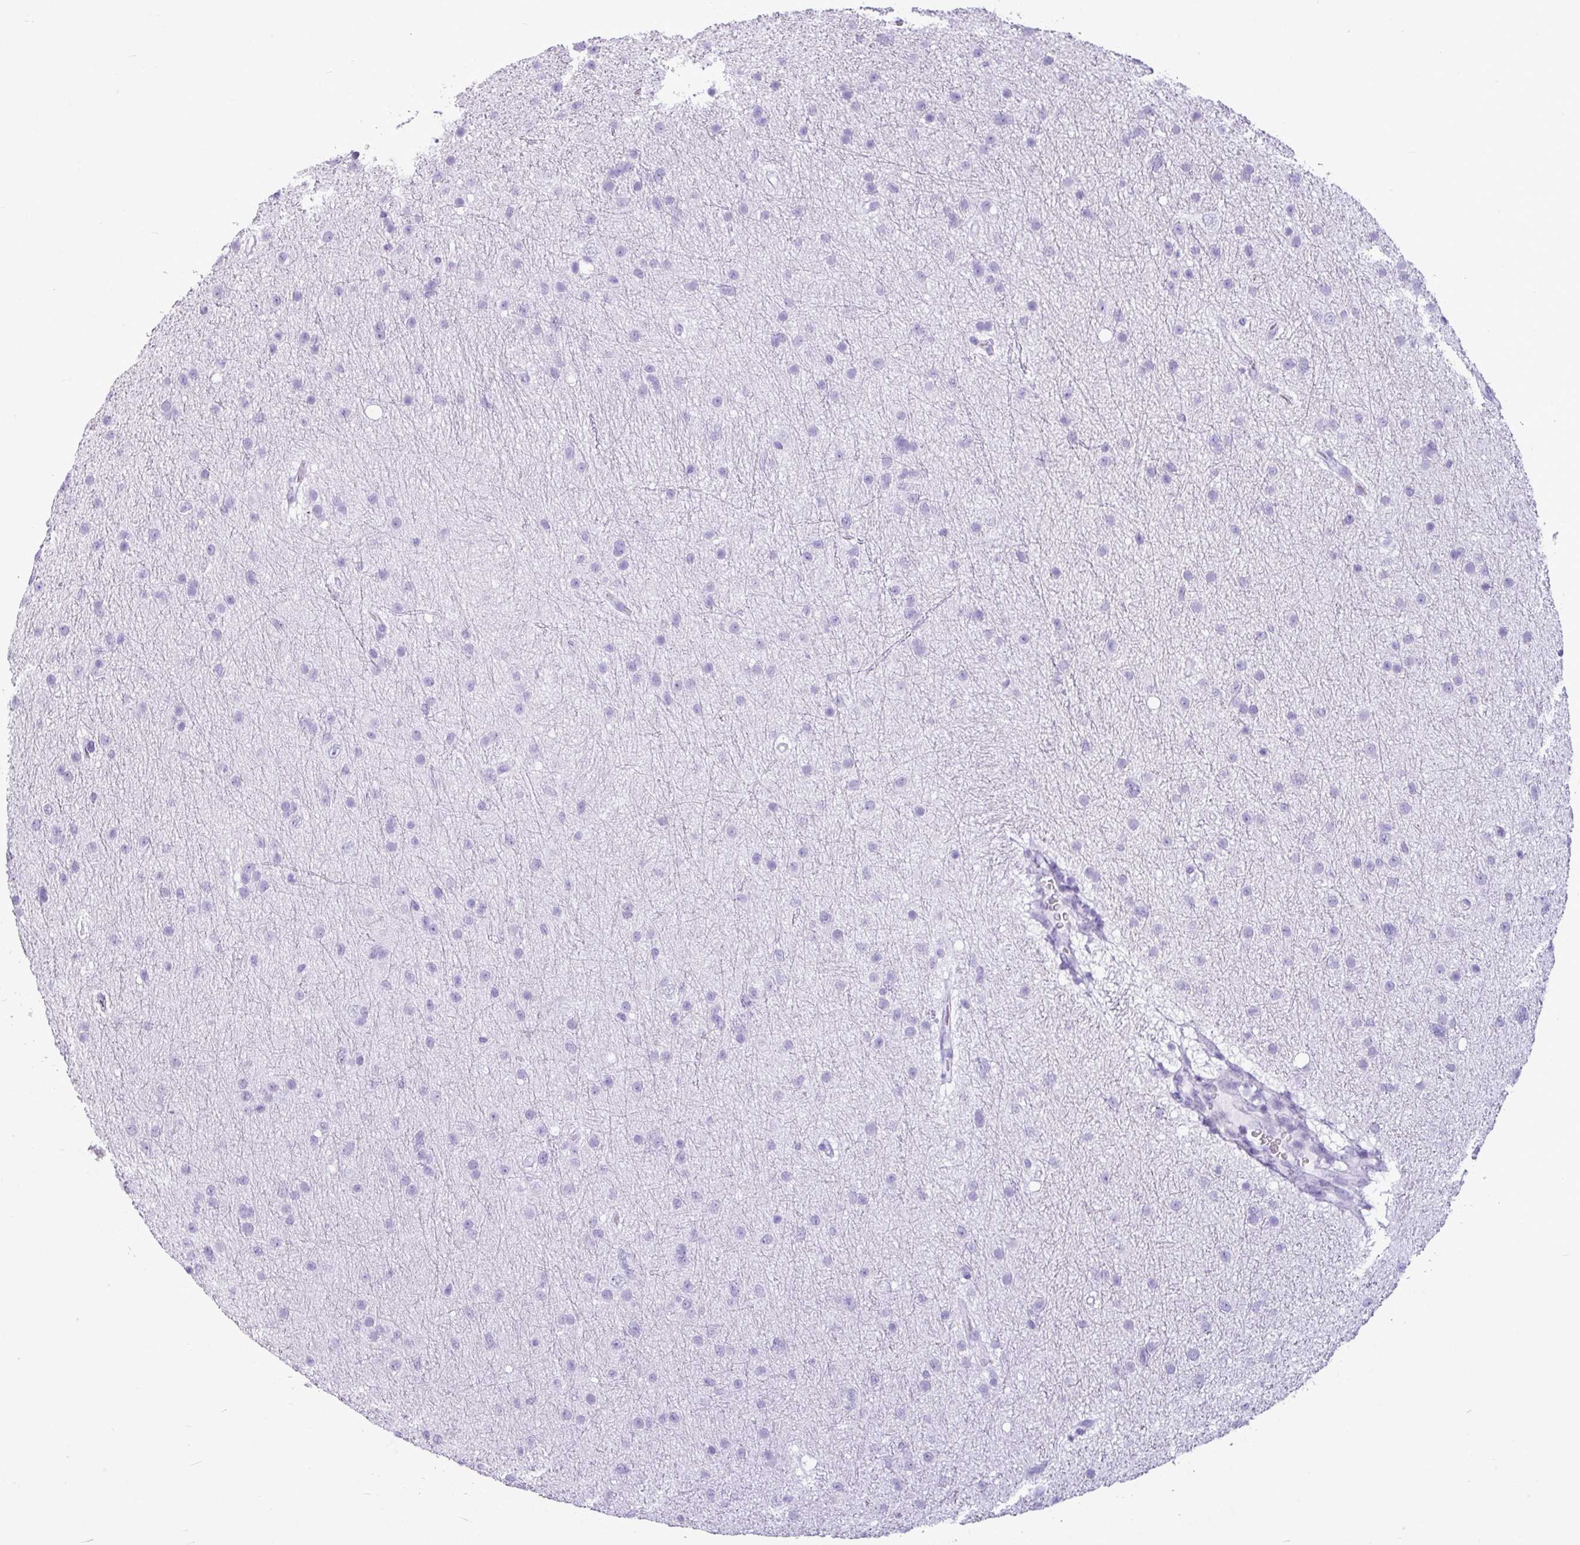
{"staining": {"intensity": "negative", "quantity": "none", "location": "none"}, "tissue": "glioma", "cell_type": "Tumor cells", "image_type": "cancer", "snomed": [{"axis": "morphology", "description": "Glioma, malignant, Low grade"}, {"axis": "topography", "description": "Cerebral cortex"}], "caption": "Glioma was stained to show a protein in brown. There is no significant staining in tumor cells.", "gene": "AMY1B", "patient": {"sex": "female", "age": 39}}